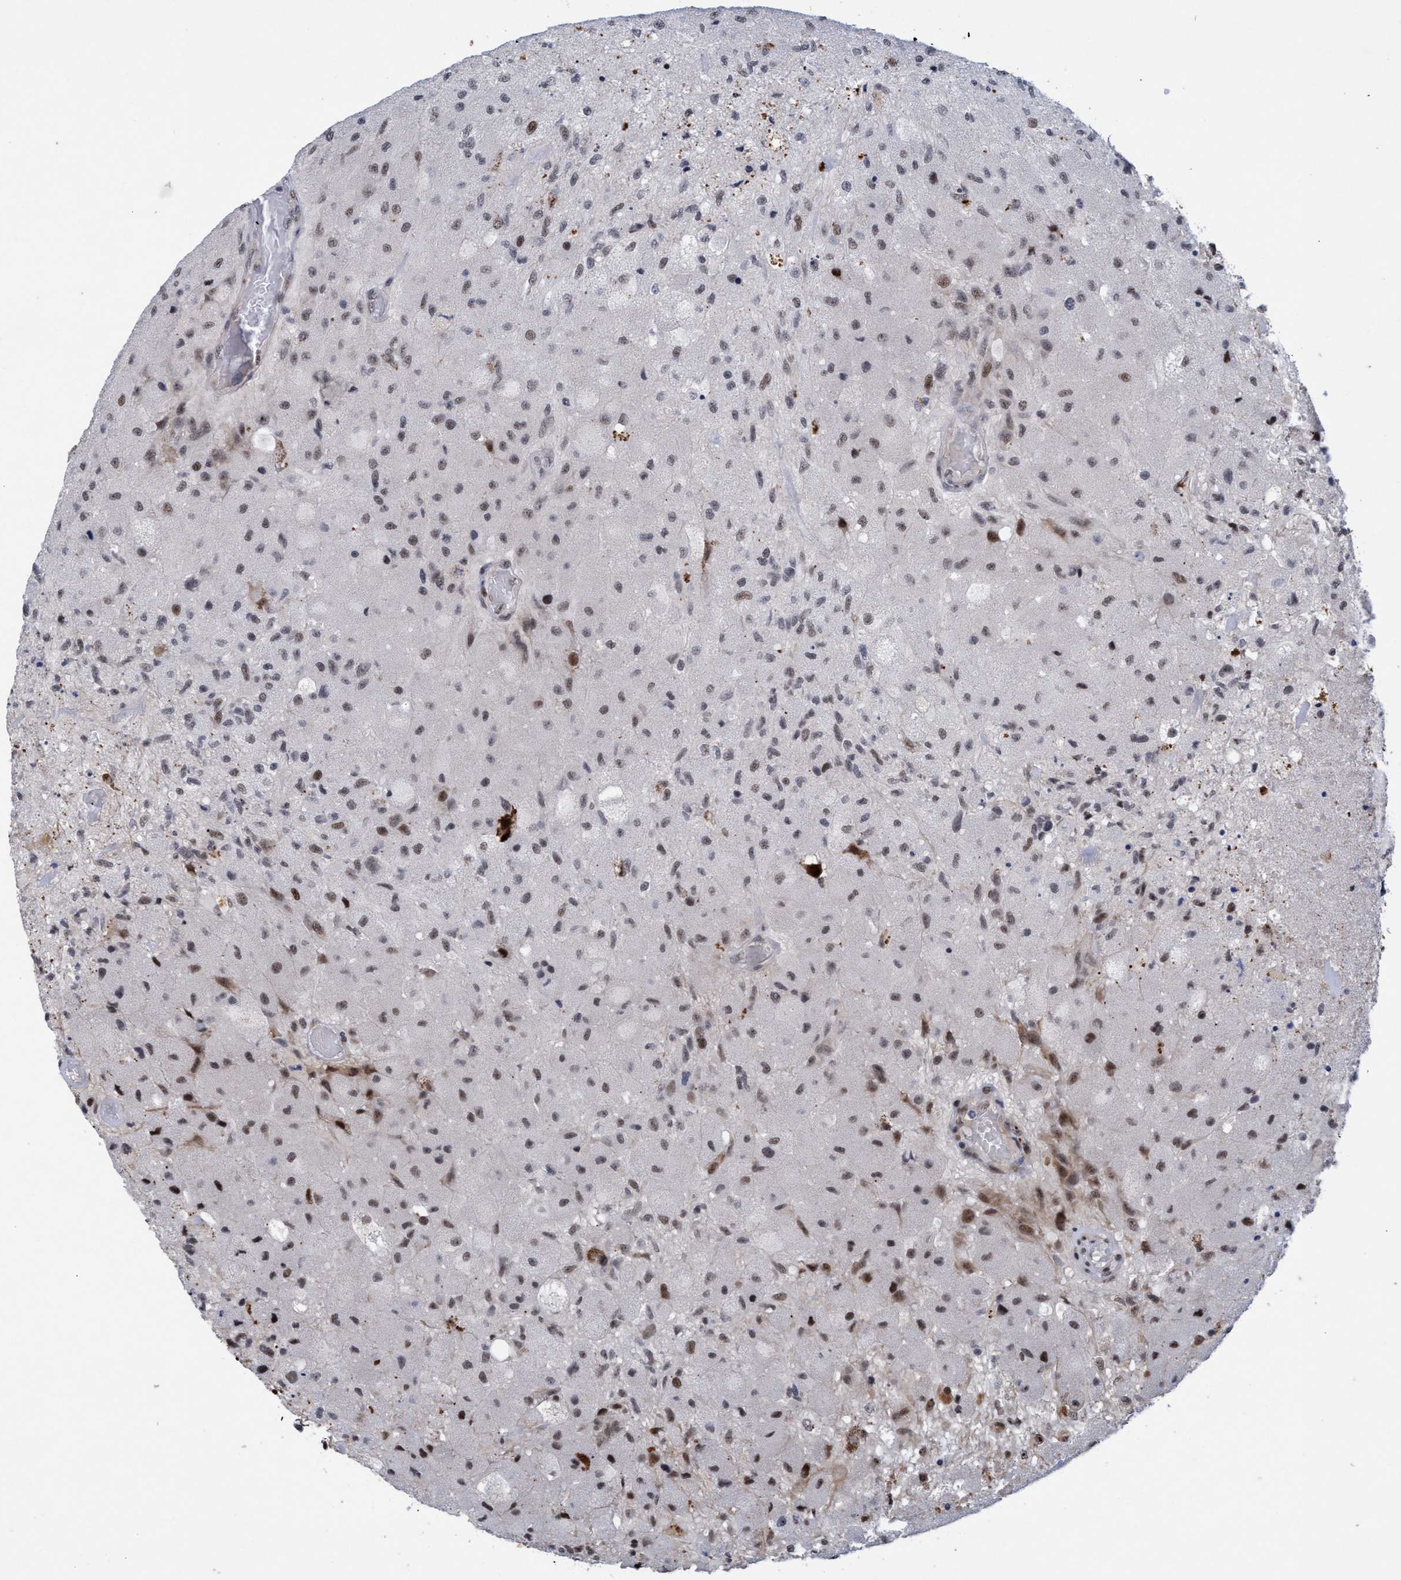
{"staining": {"intensity": "moderate", "quantity": "25%-75%", "location": "nuclear"}, "tissue": "glioma", "cell_type": "Tumor cells", "image_type": "cancer", "snomed": [{"axis": "morphology", "description": "Normal tissue, NOS"}, {"axis": "morphology", "description": "Glioma, malignant, High grade"}, {"axis": "topography", "description": "Cerebral cortex"}], "caption": "A micrograph showing moderate nuclear expression in approximately 25%-75% of tumor cells in glioma, as visualized by brown immunohistochemical staining.", "gene": "GLT6D1", "patient": {"sex": "male", "age": 77}}